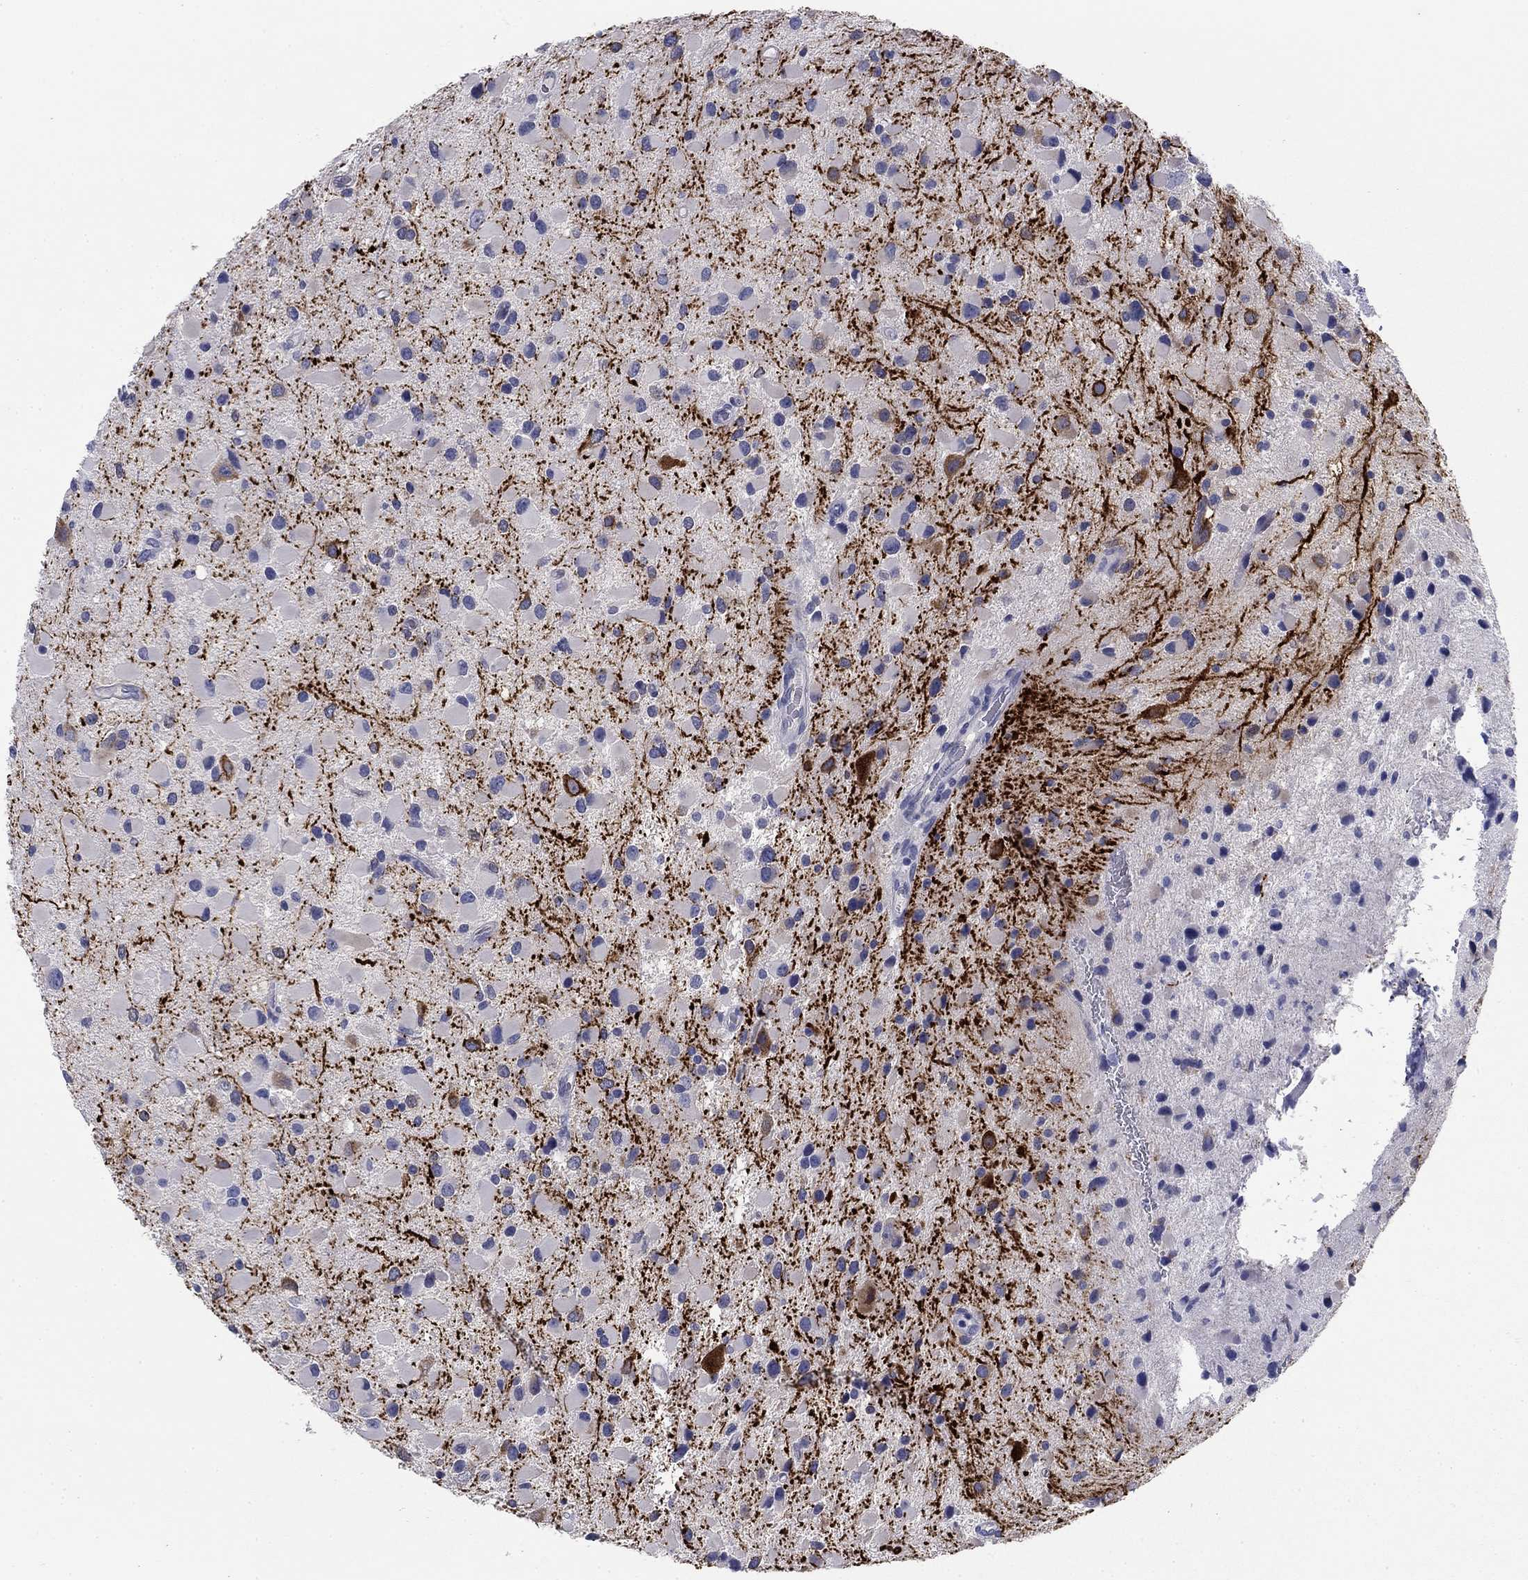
{"staining": {"intensity": "strong", "quantity": "<25%", "location": "cytoplasmic/membranous"}, "tissue": "glioma", "cell_type": "Tumor cells", "image_type": "cancer", "snomed": [{"axis": "morphology", "description": "Glioma, malignant, Low grade"}, {"axis": "topography", "description": "Brain"}], "caption": "A brown stain highlights strong cytoplasmic/membranous staining of a protein in human glioma tumor cells.", "gene": "KCNH1", "patient": {"sex": "female", "age": 32}}